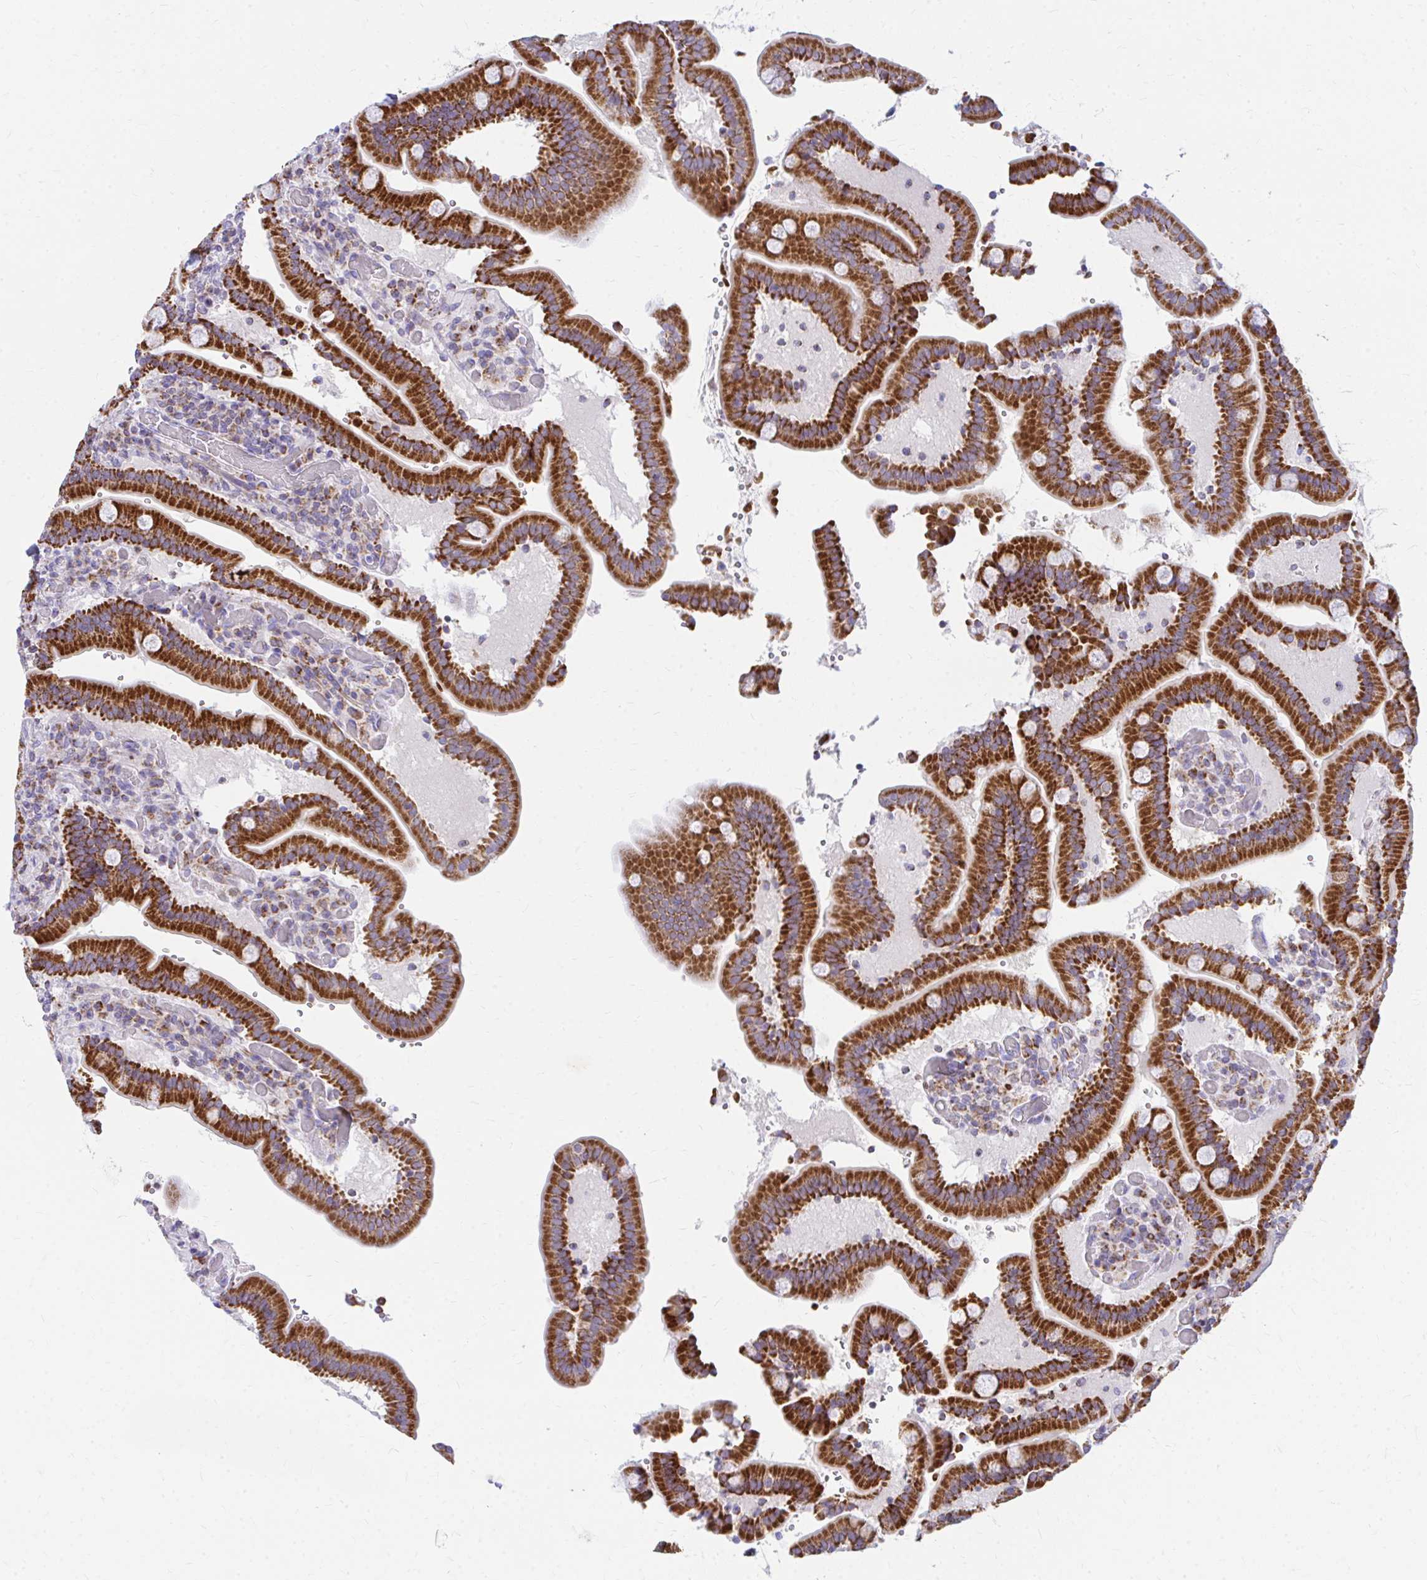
{"staining": {"intensity": "strong", "quantity": ">75%", "location": "cytoplasmic/membranous"}, "tissue": "duodenum", "cell_type": "Glandular cells", "image_type": "normal", "snomed": [{"axis": "morphology", "description": "Normal tissue, NOS"}, {"axis": "topography", "description": "Duodenum"}], "caption": "This photomicrograph reveals immunohistochemistry (IHC) staining of benign human duodenum, with high strong cytoplasmic/membranous expression in approximately >75% of glandular cells.", "gene": "MRPL19", "patient": {"sex": "female", "age": 62}}